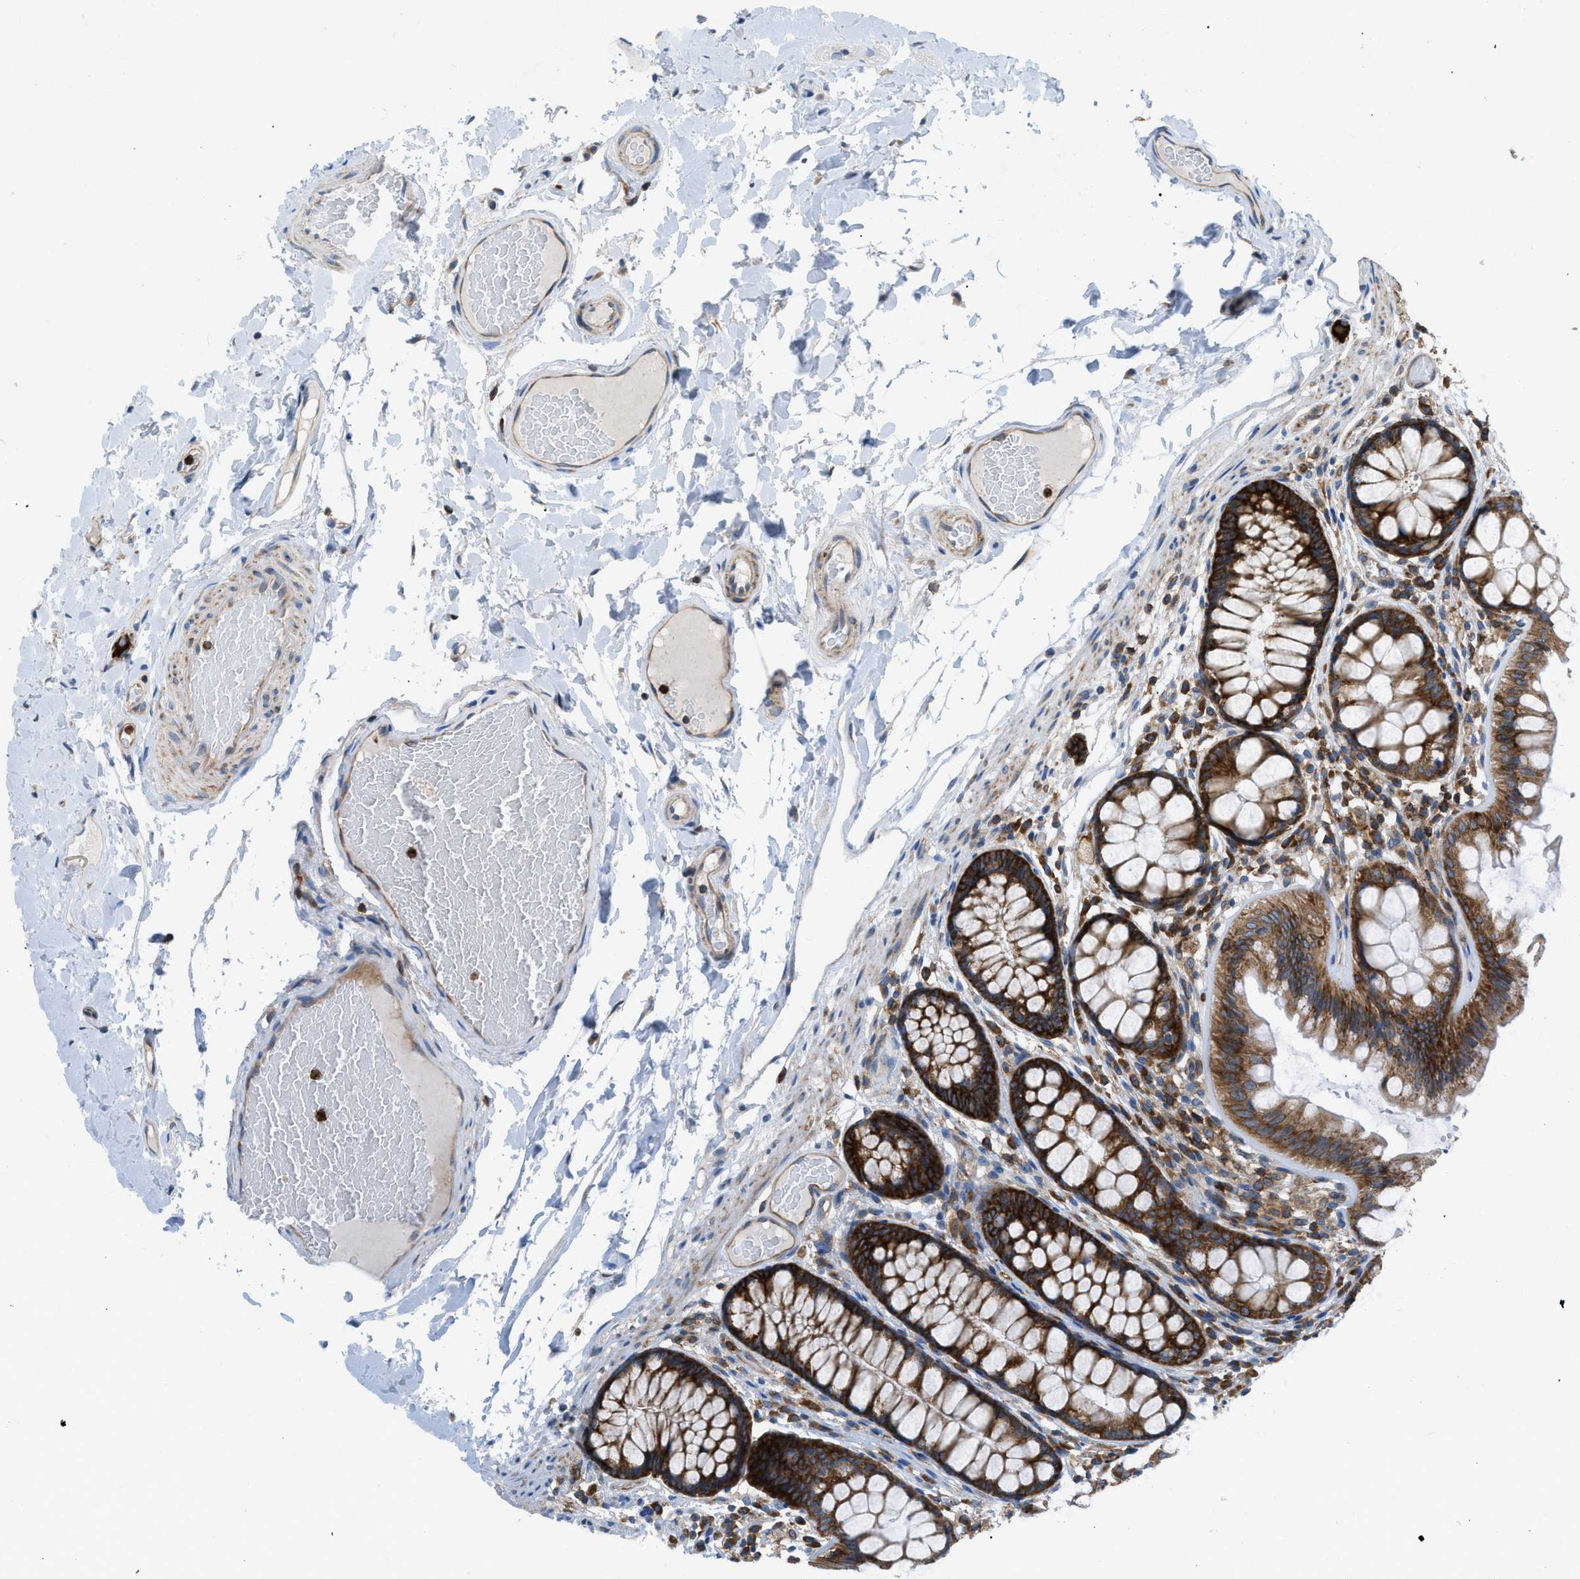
{"staining": {"intensity": "moderate", "quantity": ">75%", "location": "cytoplasmic/membranous"}, "tissue": "colon", "cell_type": "Endothelial cells", "image_type": "normal", "snomed": [{"axis": "morphology", "description": "Normal tissue, NOS"}, {"axis": "topography", "description": "Colon"}], "caption": "Protein staining exhibits moderate cytoplasmic/membranous expression in approximately >75% of endothelial cells in unremarkable colon.", "gene": "GPAT4", "patient": {"sex": "female", "age": 56}}